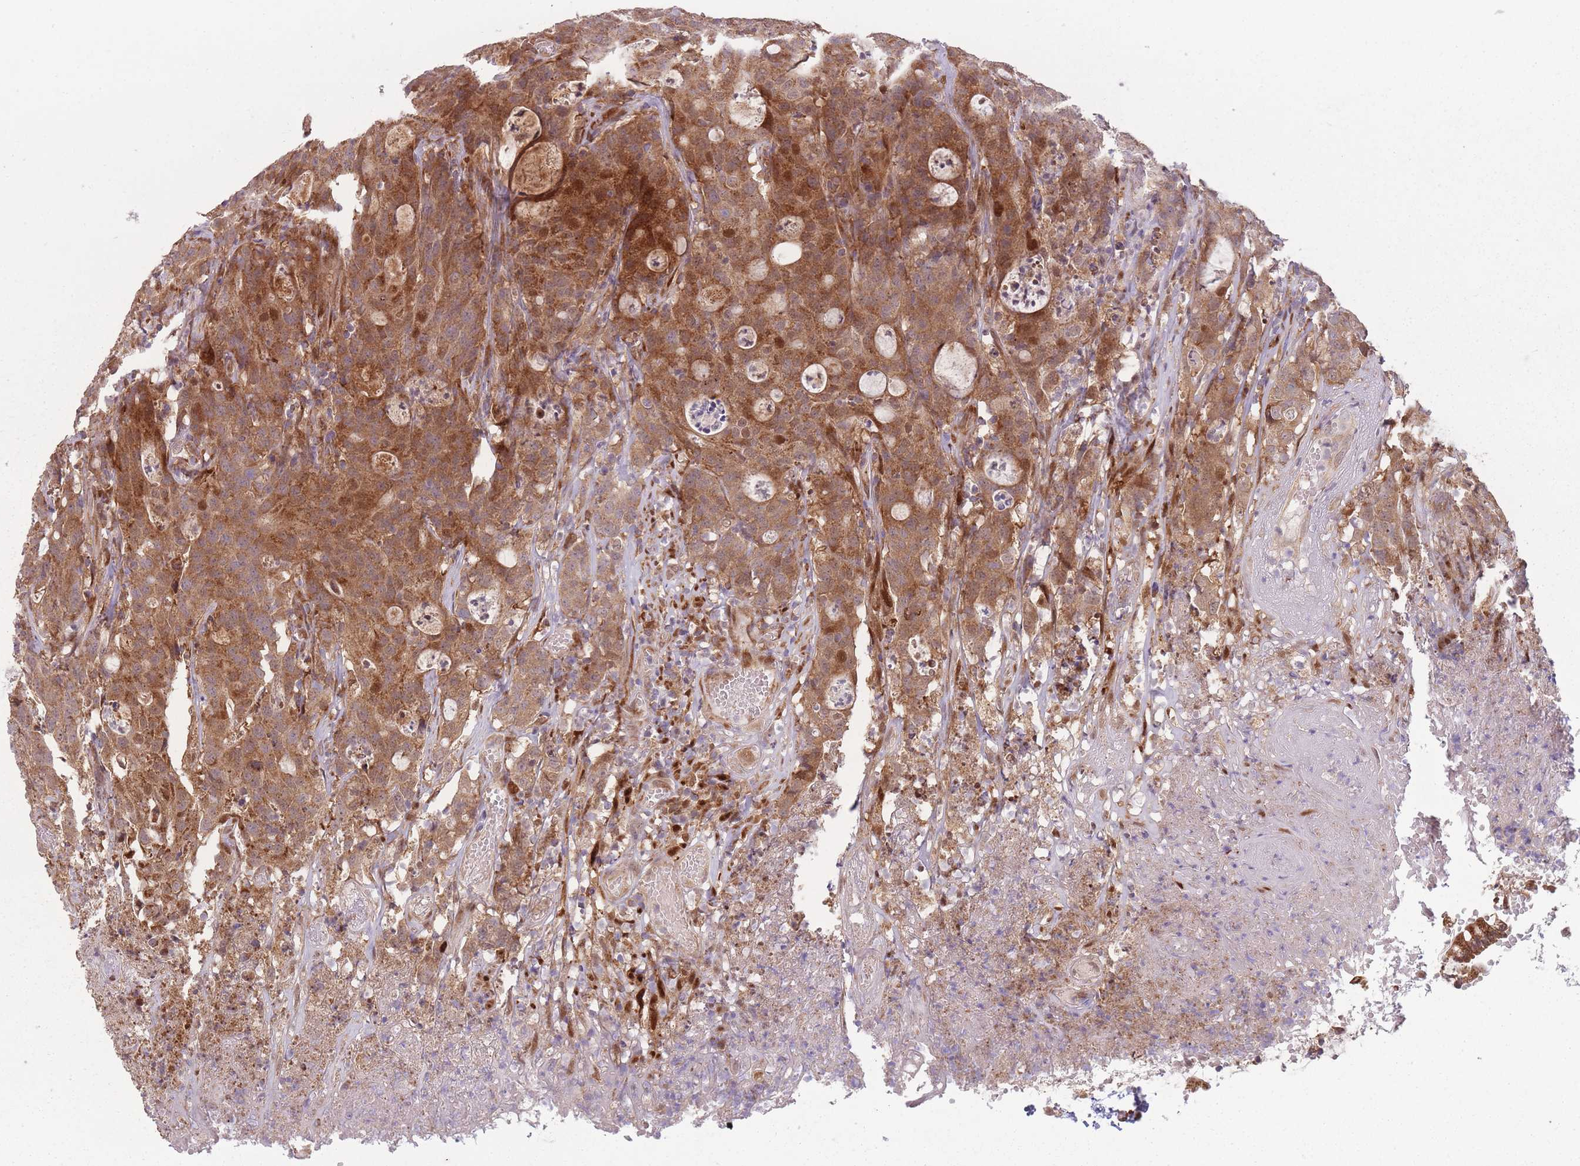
{"staining": {"intensity": "moderate", "quantity": ">75%", "location": "cytoplasmic/membranous"}, "tissue": "colorectal cancer", "cell_type": "Tumor cells", "image_type": "cancer", "snomed": [{"axis": "morphology", "description": "Adenocarcinoma, NOS"}, {"axis": "topography", "description": "Colon"}], "caption": "Colorectal cancer (adenocarcinoma) stained with a brown dye reveals moderate cytoplasmic/membranous positive expression in approximately >75% of tumor cells.", "gene": "LGALS9", "patient": {"sex": "male", "age": 83}}